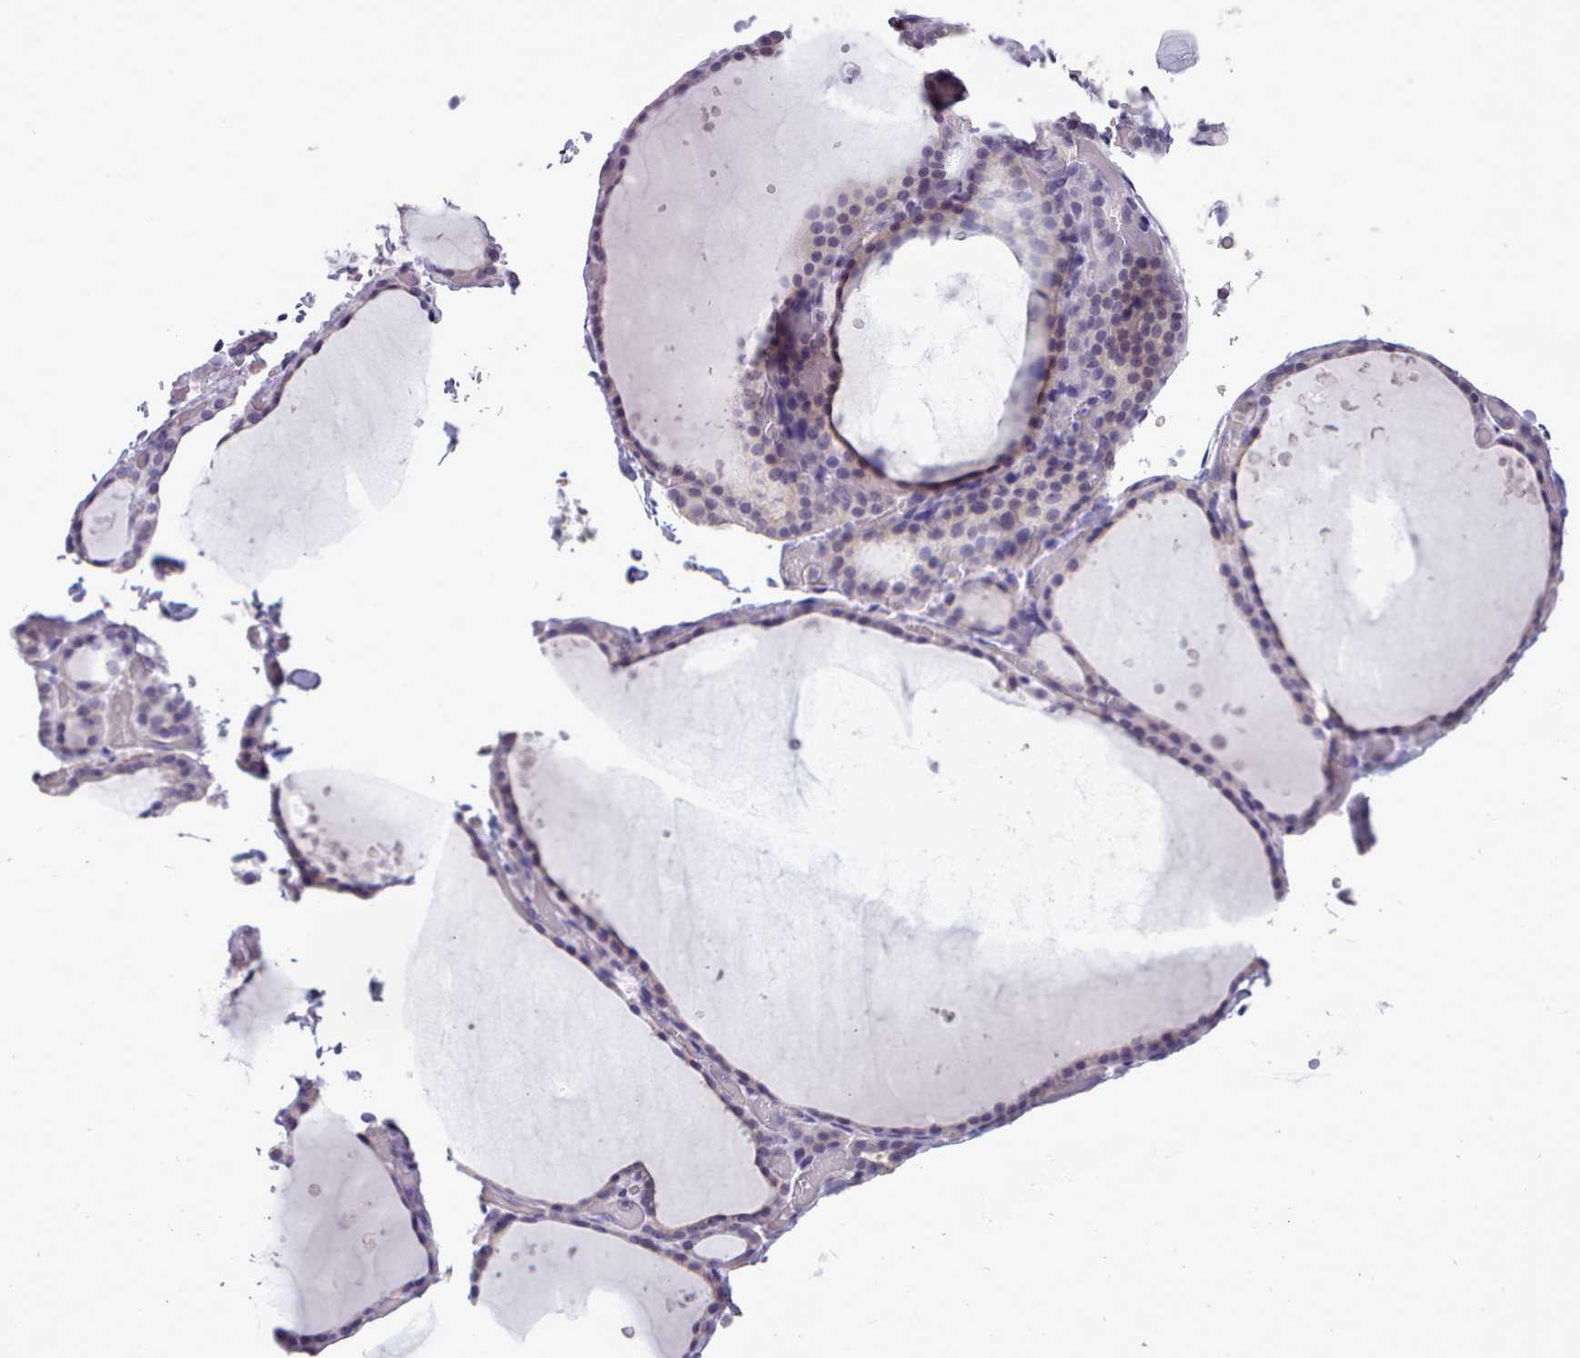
{"staining": {"intensity": "weak", "quantity": "<25%", "location": "cytoplasmic/membranous"}, "tissue": "thyroid gland", "cell_type": "Glandular cells", "image_type": "normal", "snomed": [{"axis": "morphology", "description": "Normal tissue, NOS"}, {"axis": "topography", "description": "Thyroid gland"}], "caption": "A high-resolution micrograph shows immunohistochemistry staining of normal thyroid gland, which reveals no significant expression in glandular cells. The staining was performed using DAB to visualize the protein expression in brown, while the nuclei were stained in blue with hematoxylin (Magnification: 20x).", "gene": "KCTD16", "patient": {"sex": "female", "age": 44}}